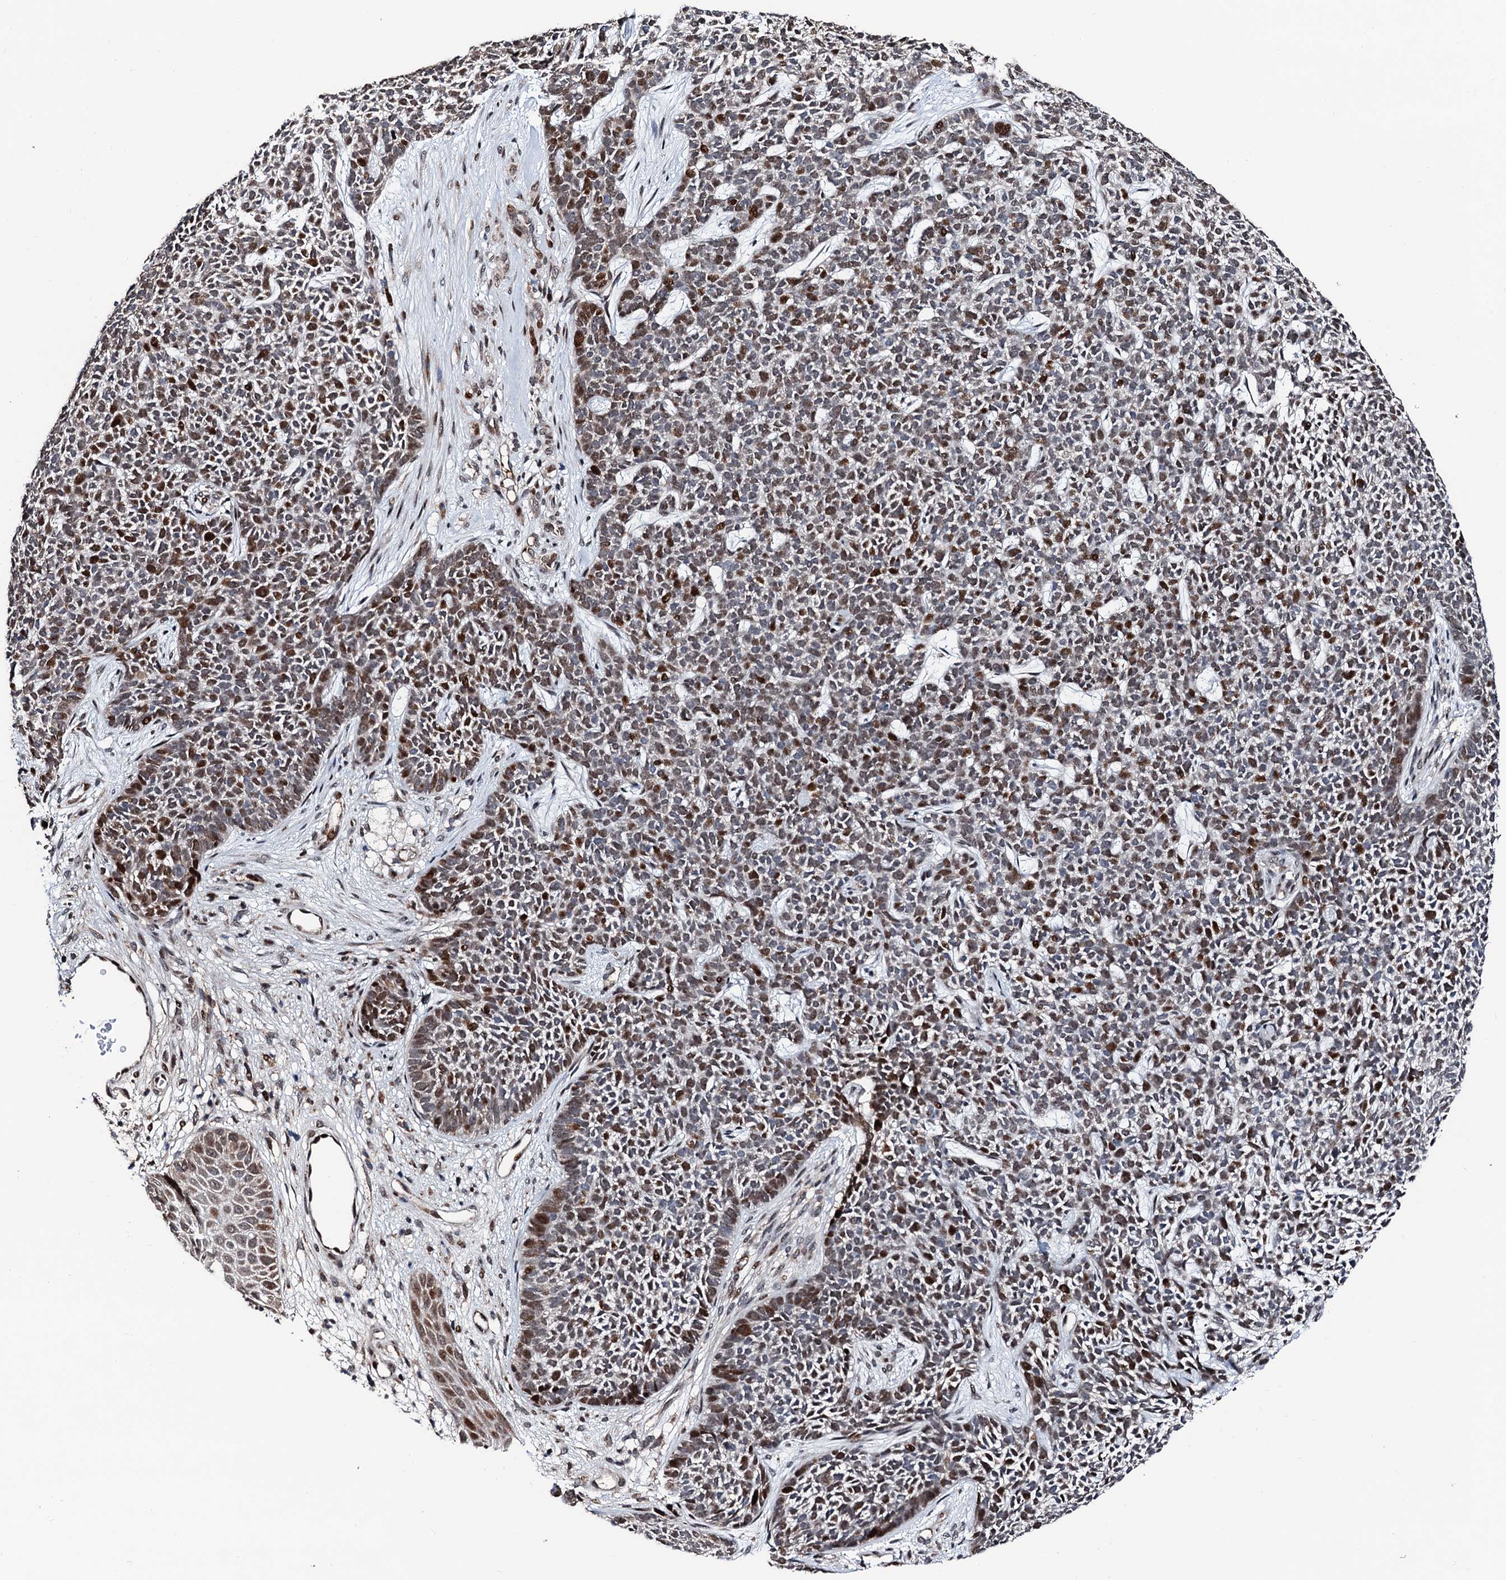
{"staining": {"intensity": "moderate", "quantity": "25%-75%", "location": "nuclear"}, "tissue": "skin cancer", "cell_type": "Tumor cells", "image_type": "cancer", "snomed": [{"axis": "morphology", "description": "Basal cell carcinoma"}, {"axis": "topography", "description": "Skin"}], "caption": "Tumor cells reveal medium levels of moderate nuclear positivity in about 25%-75% of cells in skin basal cell carcinoma.", "gene": "KIF18A", "patient": {"sex": "female", "age": 84}}